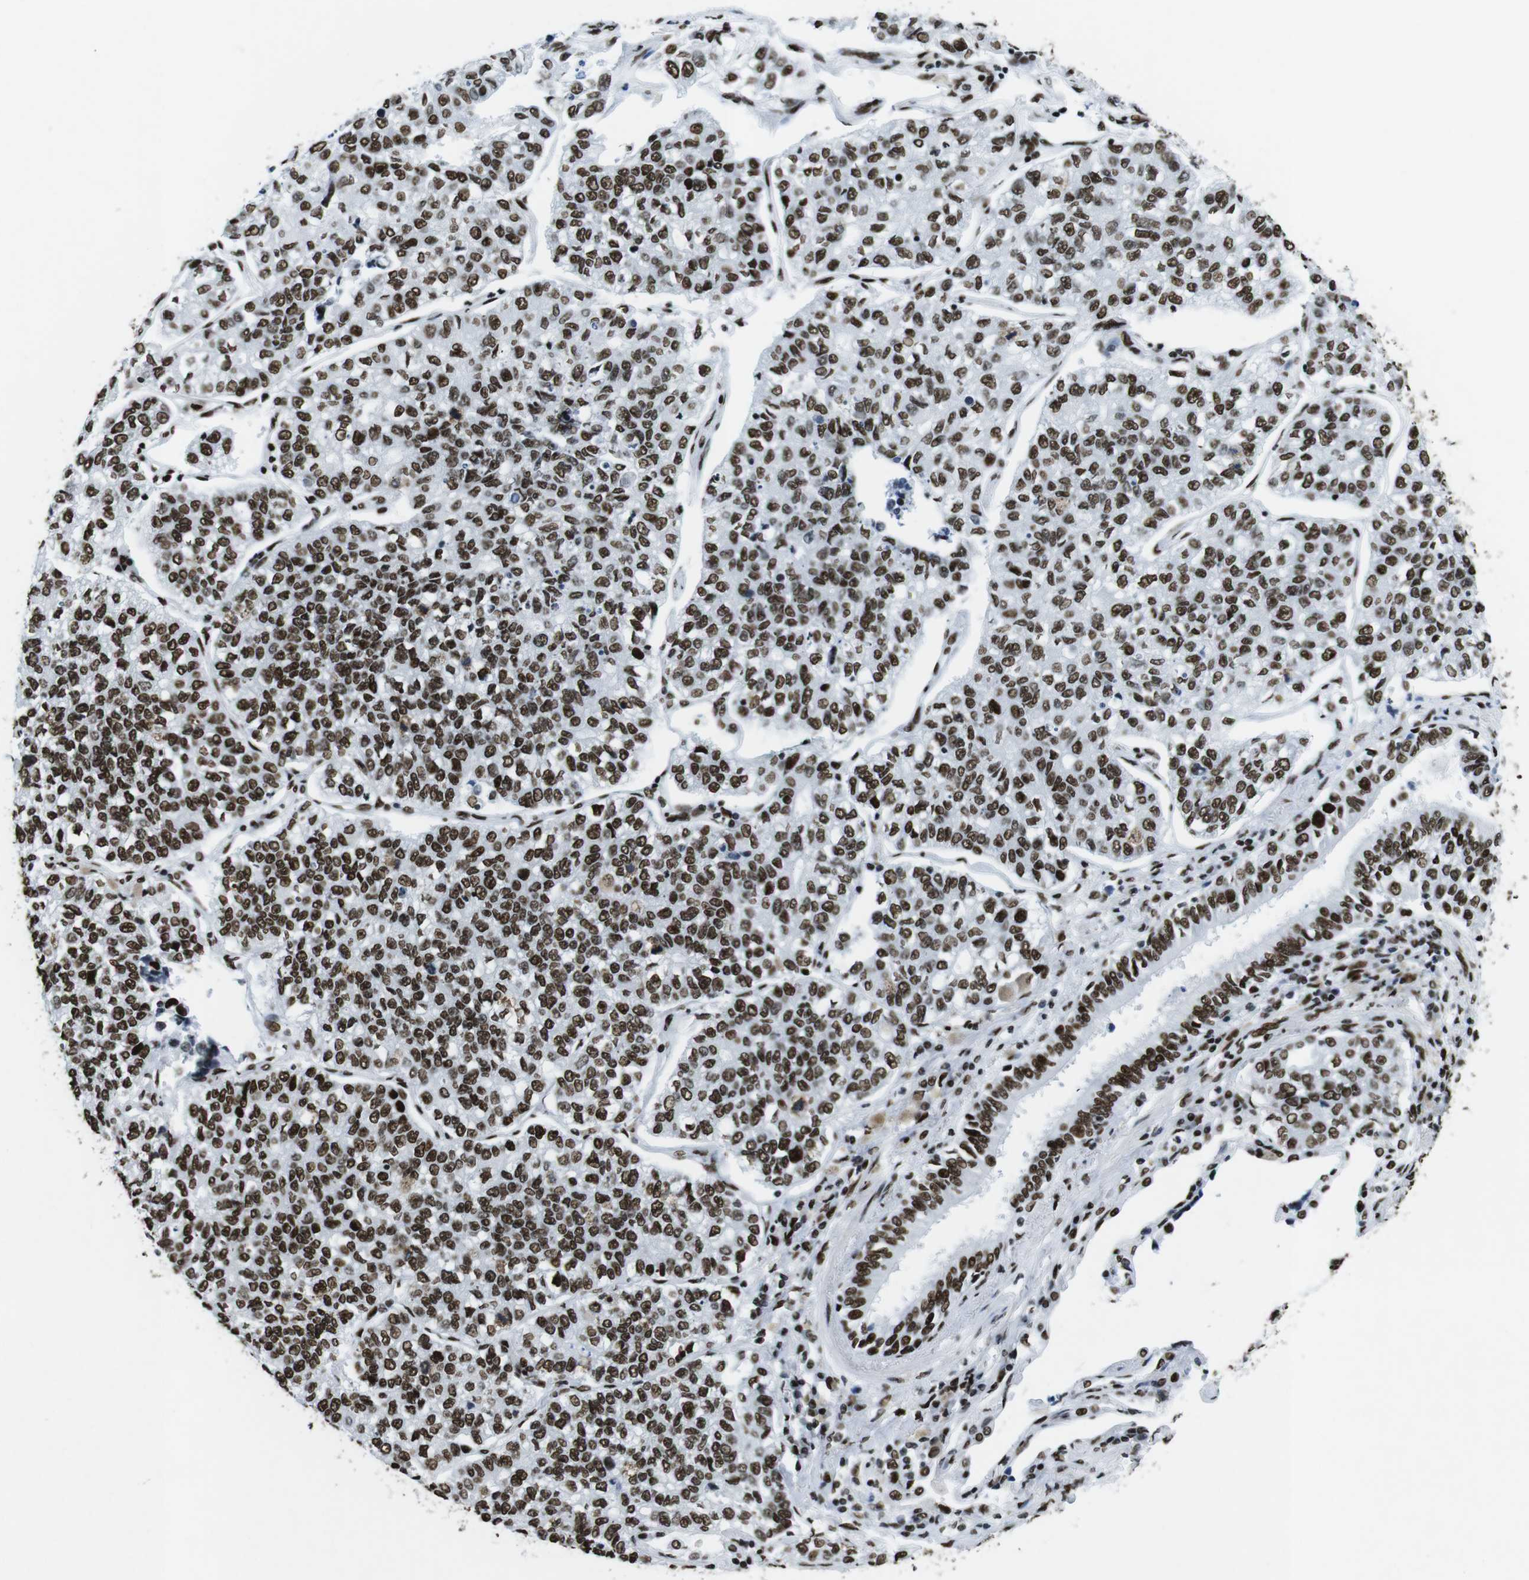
{"staining": {"intensity": "strong", "quantity": ">75%", "location": "nuclear"}, "tissue": "lung cancer", "cell_type": "Tumor cells", "image_type": "cancer", "snomed": [{"axis": "morphology", "description": "Adenocarcinoma, NOS"}, {"axis": "topography", "description": "Lung"}], "caption": "This is a micrograph of IHC staining of lung cancer (adenocarcinoma), which shows strong staining in the nuclear of tumor cells.", "gene": "CITED2", "patient": {"sex": "male", "age": 49}}